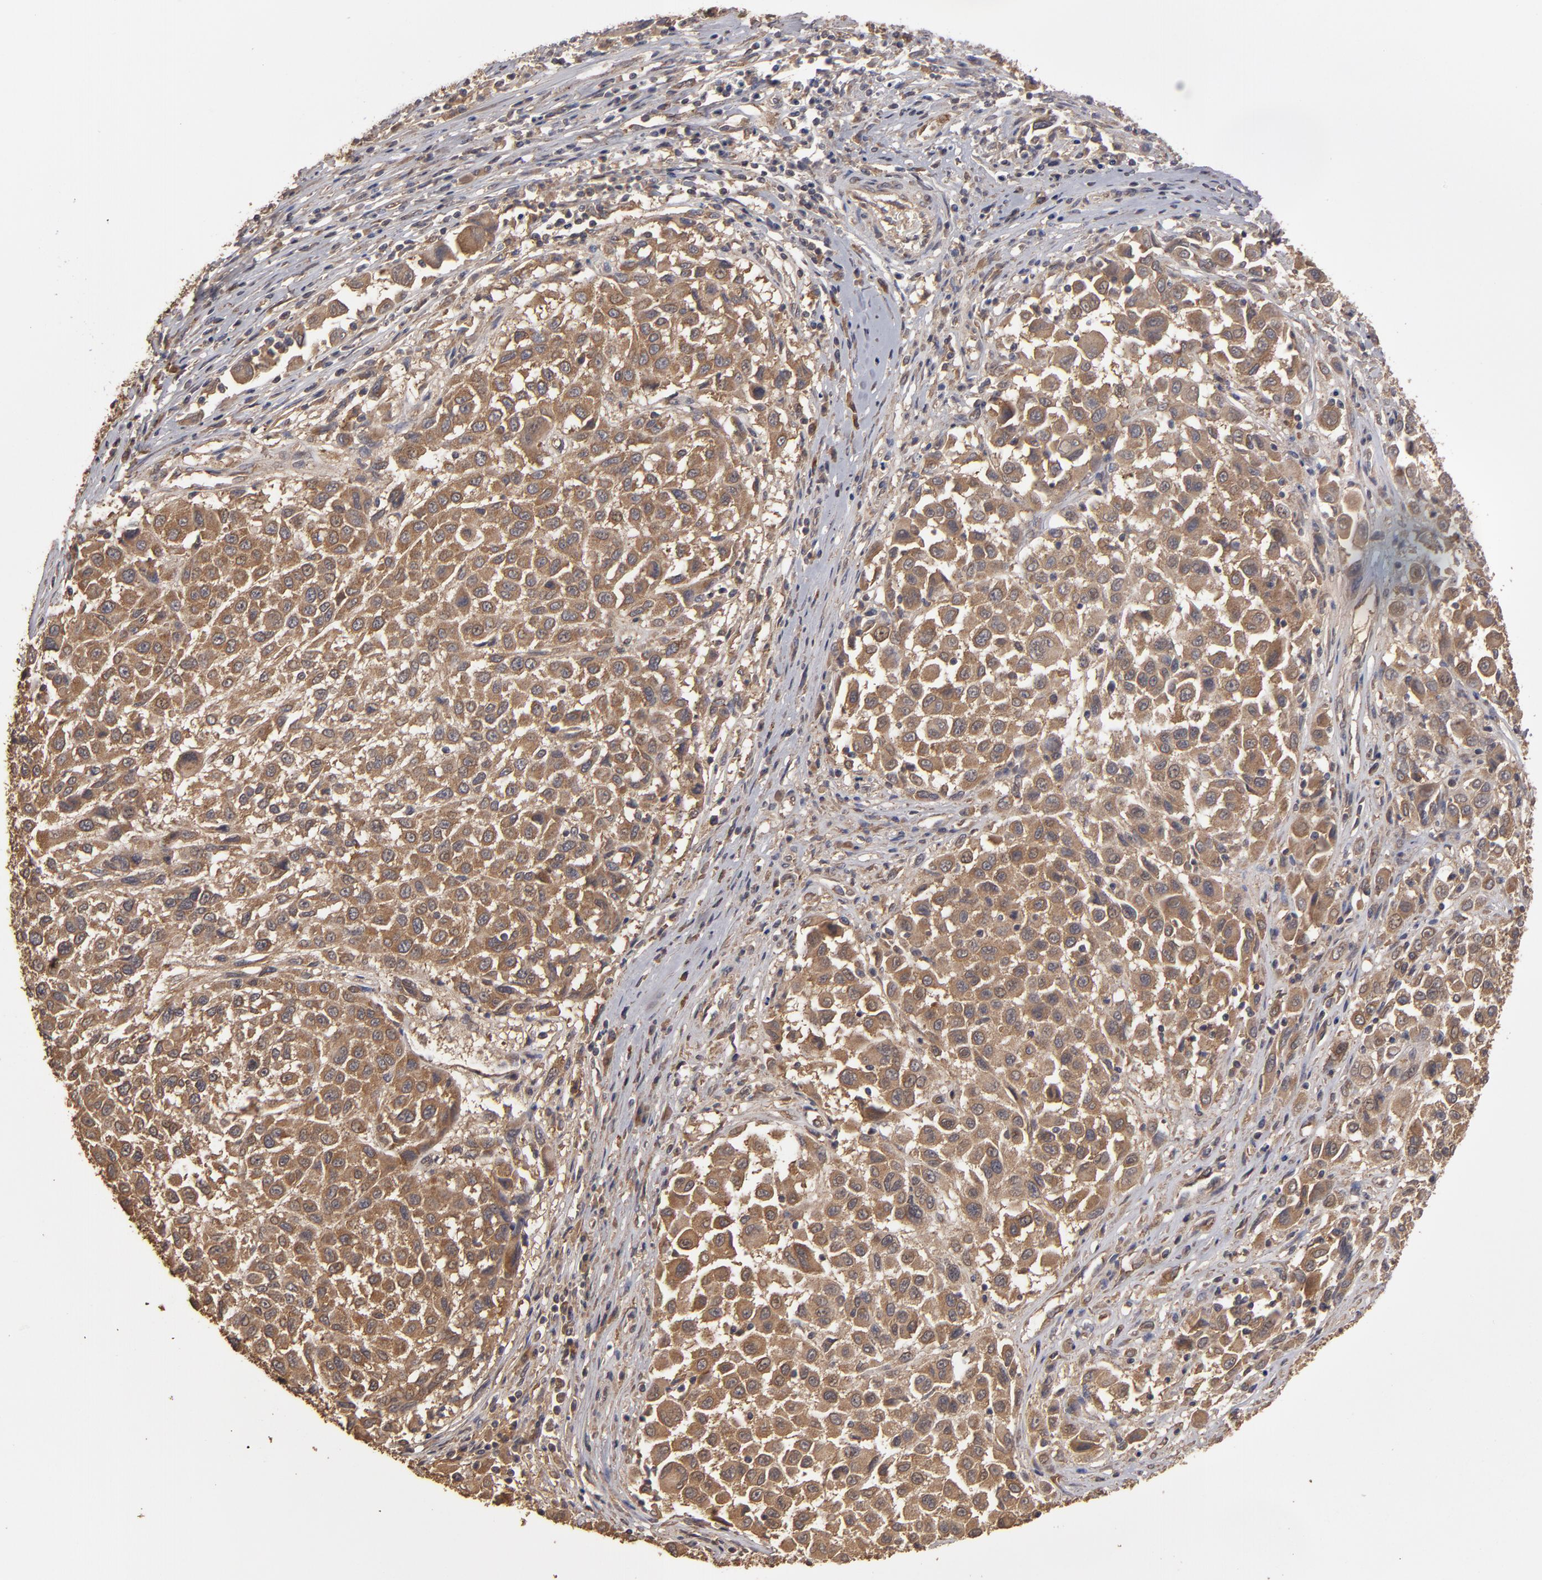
{"staining": {"intensity": "moderate", "quantity": ">75%", "location": "cytoplasmic/membranous"}, "tissue": "melanoma", "cell_type": "Tumor cells", "image_type": "cancer", "snomed": [{"axis": "morphology", "description": "Malignant melanoma, Metastatic site"}, {"axis": "topography", "description": "Lymph node"}], "caption": "Melanoma tissue displays moderate cytoplasmic/membranous positivity in approximately >75% of tumor cells", "gene": "MMP2", "patient": {"sex": "male", "age": 61}}